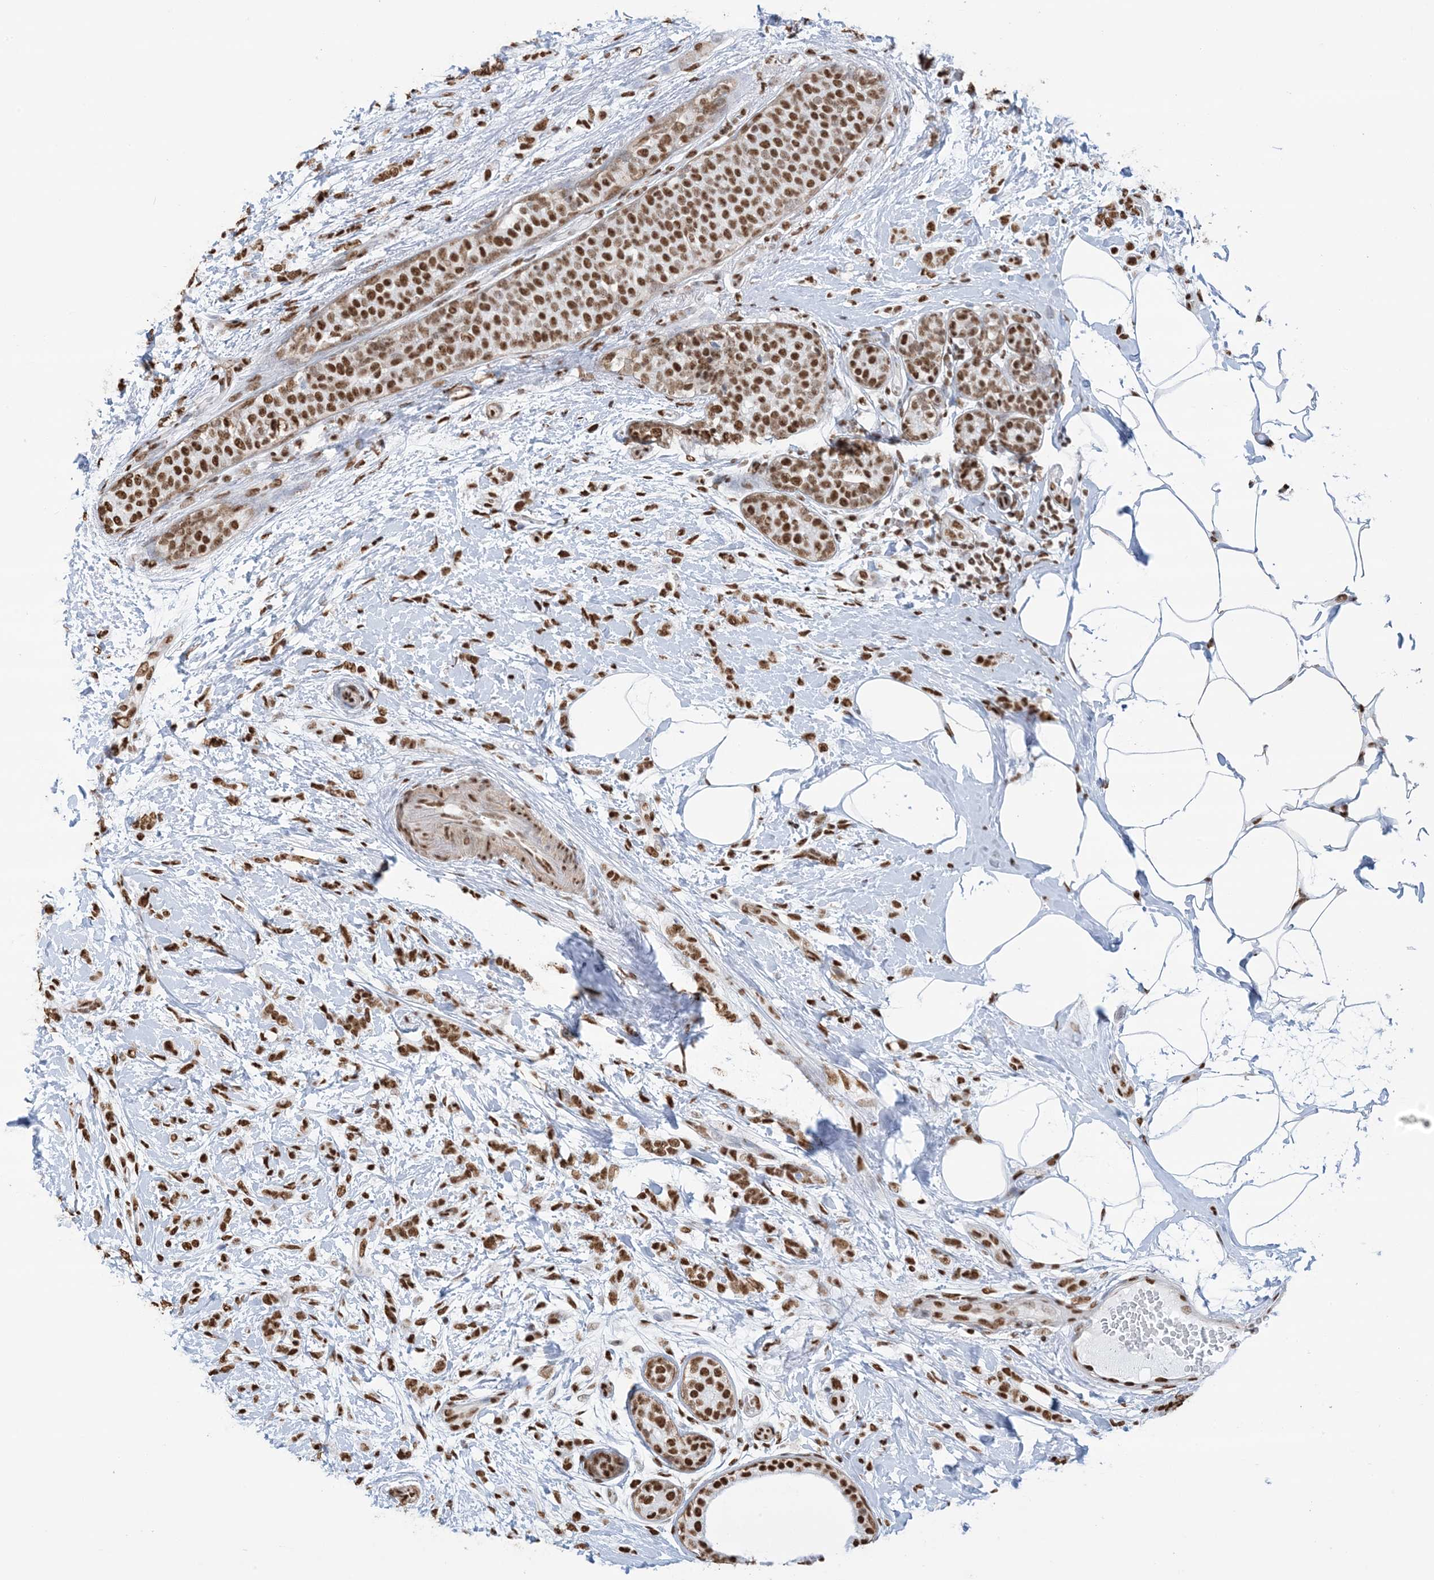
{"staining": {"intensity": "strong", "quantity": ">75%", "location": "nuclear"}, "tissue": "breast cancer", "cell_type": "Tumor cells", "image_type": "cancer", "snomed": [{"axis": "morphology", "description": "Lobular carcinoma, in situ"}, {"axis": "morphology", "description": "Lobular carcinoma"}, {"axis": "topography", "description": "Breast"}], "caption": "Breast cancer (lobular carcinoma in situ) tissue shows strong nuclear staining in approximately >75% of tumor cells", "gene": "ZNF792", "patient": {"sex": "female", "age": 41}}